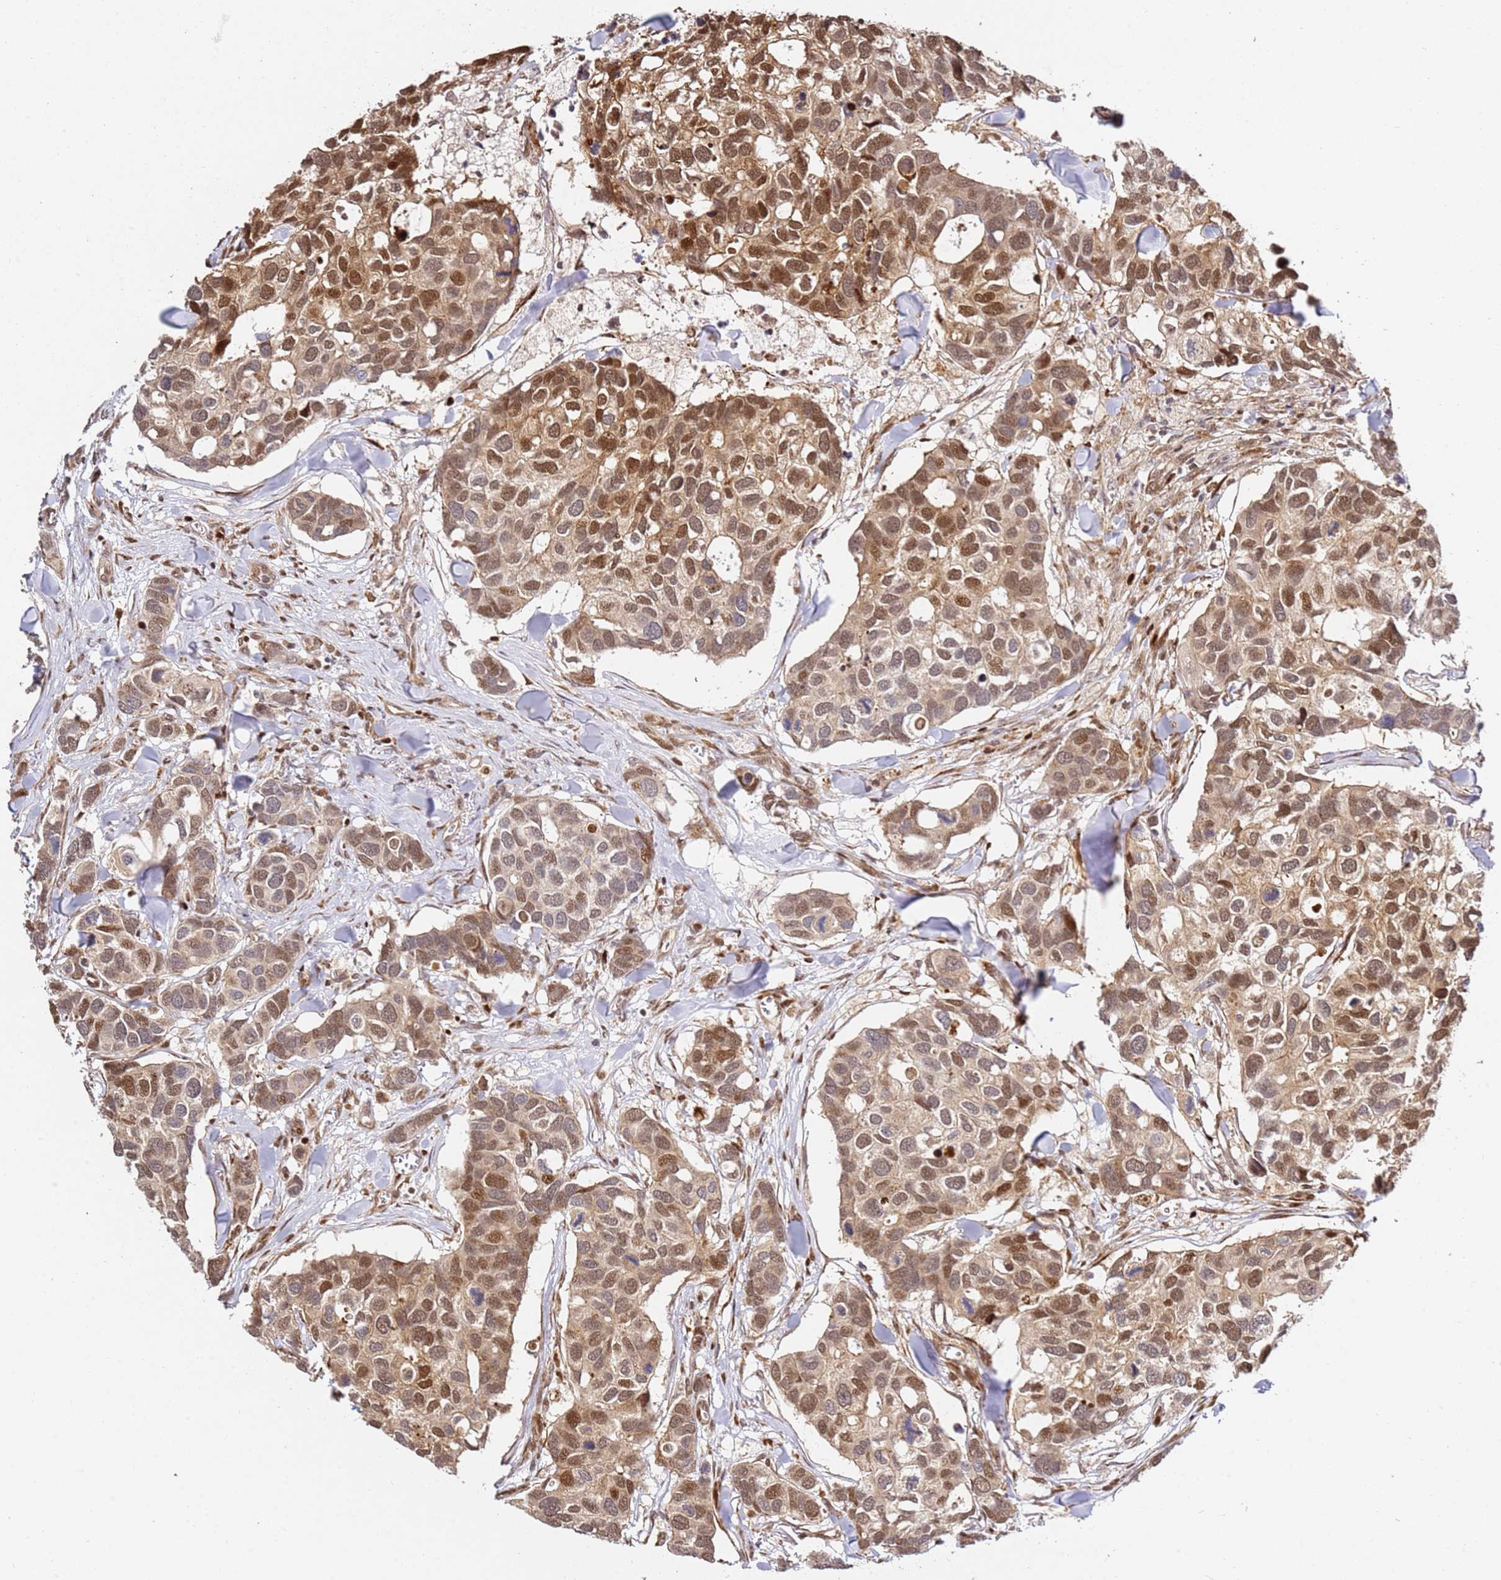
{"staining": {"intensity": "moderate", "quantity": ">75%", "location": "cytoplasmic/membranous,nuclear"}, "tissue": "breast cancer", "cell_type": "Tumor cells", "image_type": "cancer", "snomed": [{"axis": "morphology", "description": "Duct carcinoma"}, {"axis": "topography", "description": "Breast"}], "caption": "Breast invasive ductal carcinoma stained for a protein reveals moderate cytoplasmic/membranous and nuclear positivity in tumor cells. The protein of interest is shown in brown color, while the nuclei are stained blue.", "gene": "SMOX", "patient": {"sex": "female", "age": 83}}